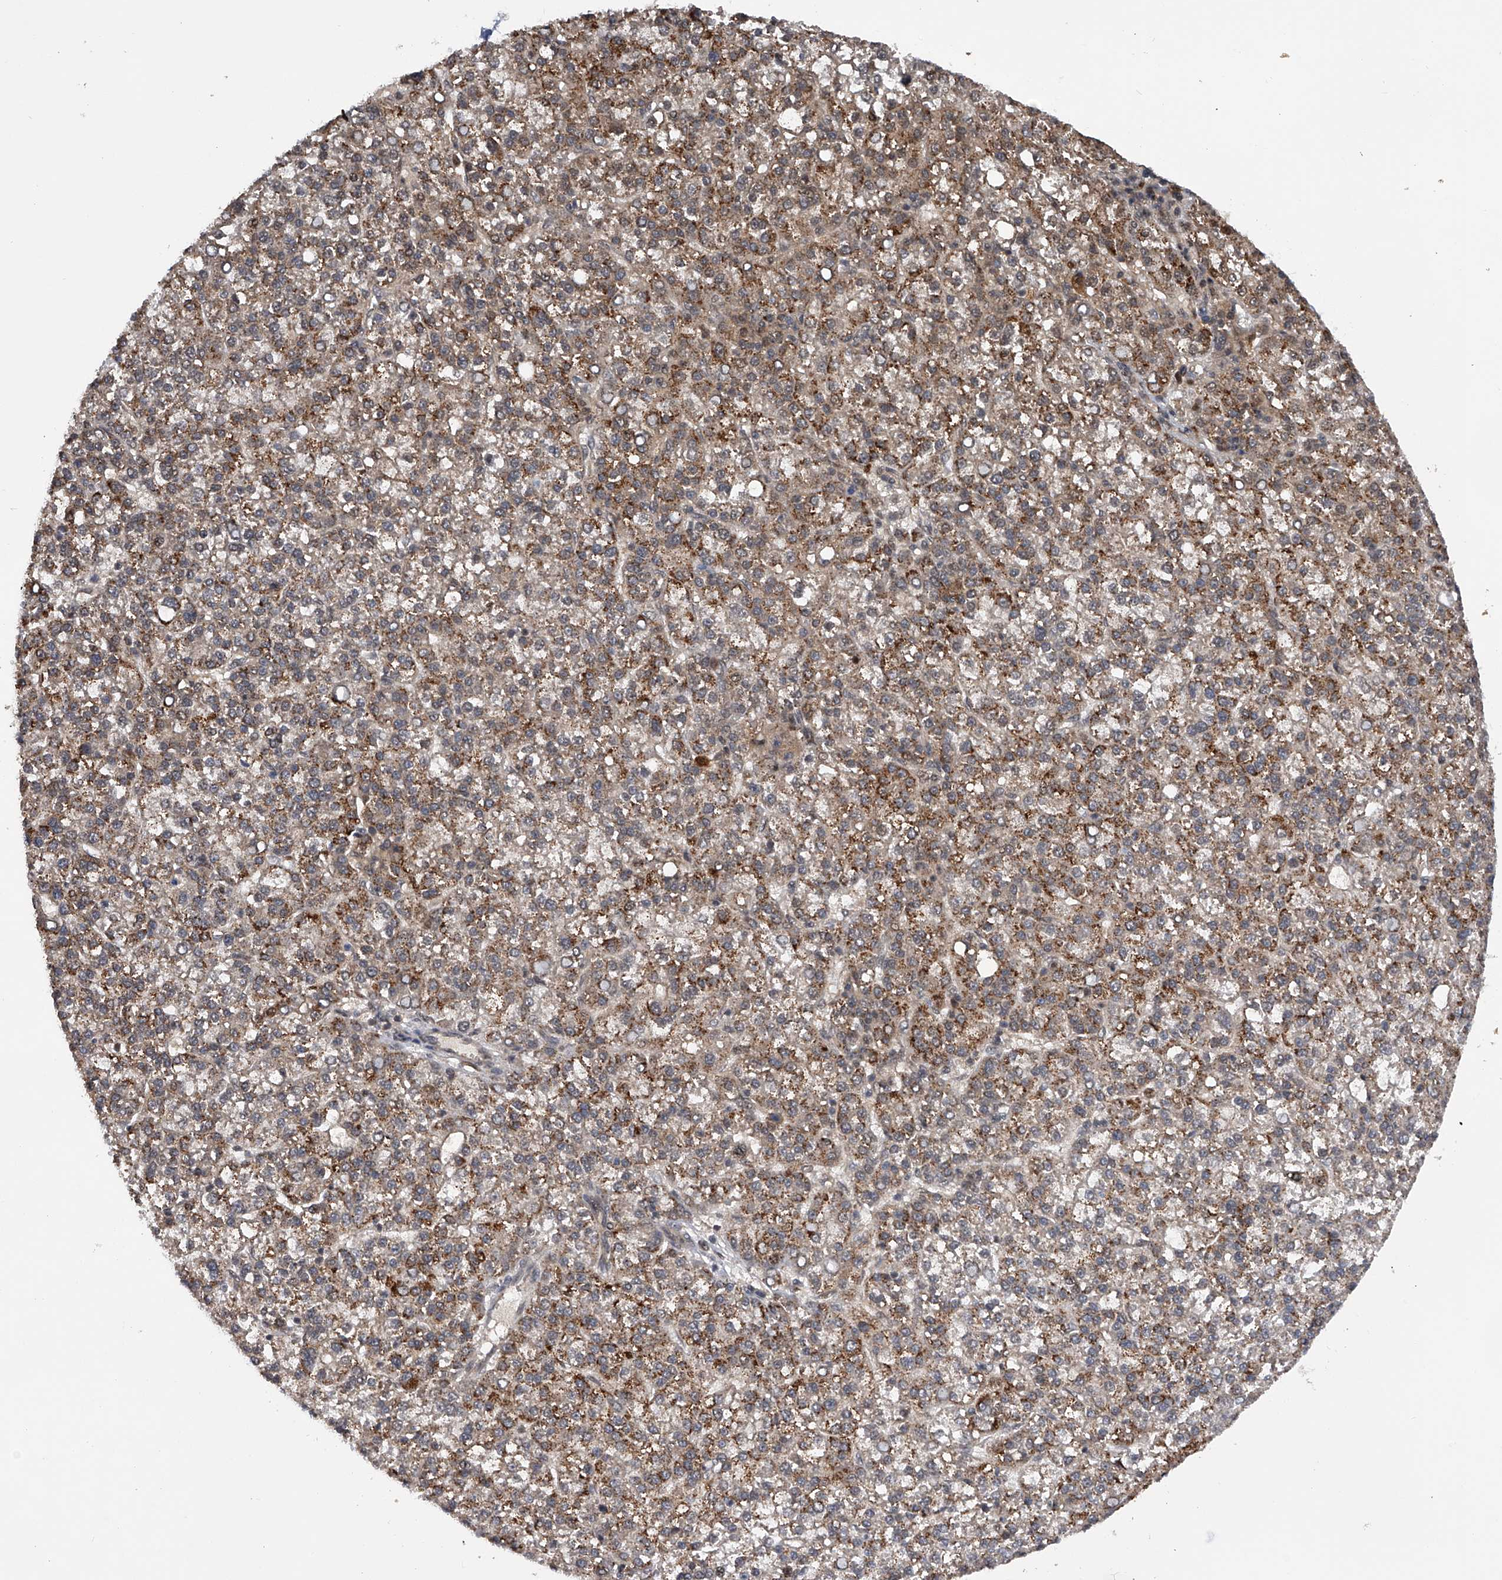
{"staining": {"intensity": "moderate", "quantity": "25%-75%", "location": "cytoplasmic/membranous"}, "tissue": "liver cancer", "cell_type": "Tumor cells", "image_type": "cancer", "snomed": [{"axis": "morphology", "description": "Carcinoma, Hepatocellular, NOS"}, {"axis": "topography", "description": "Liver"}], "caption": "A brown stain highlights moderate cytoplasmic/membranous positivity of a protein in liver cancer tumor cells.", "gene": "RWDD2A", "patient": {"sex": "female", "age": 58}}